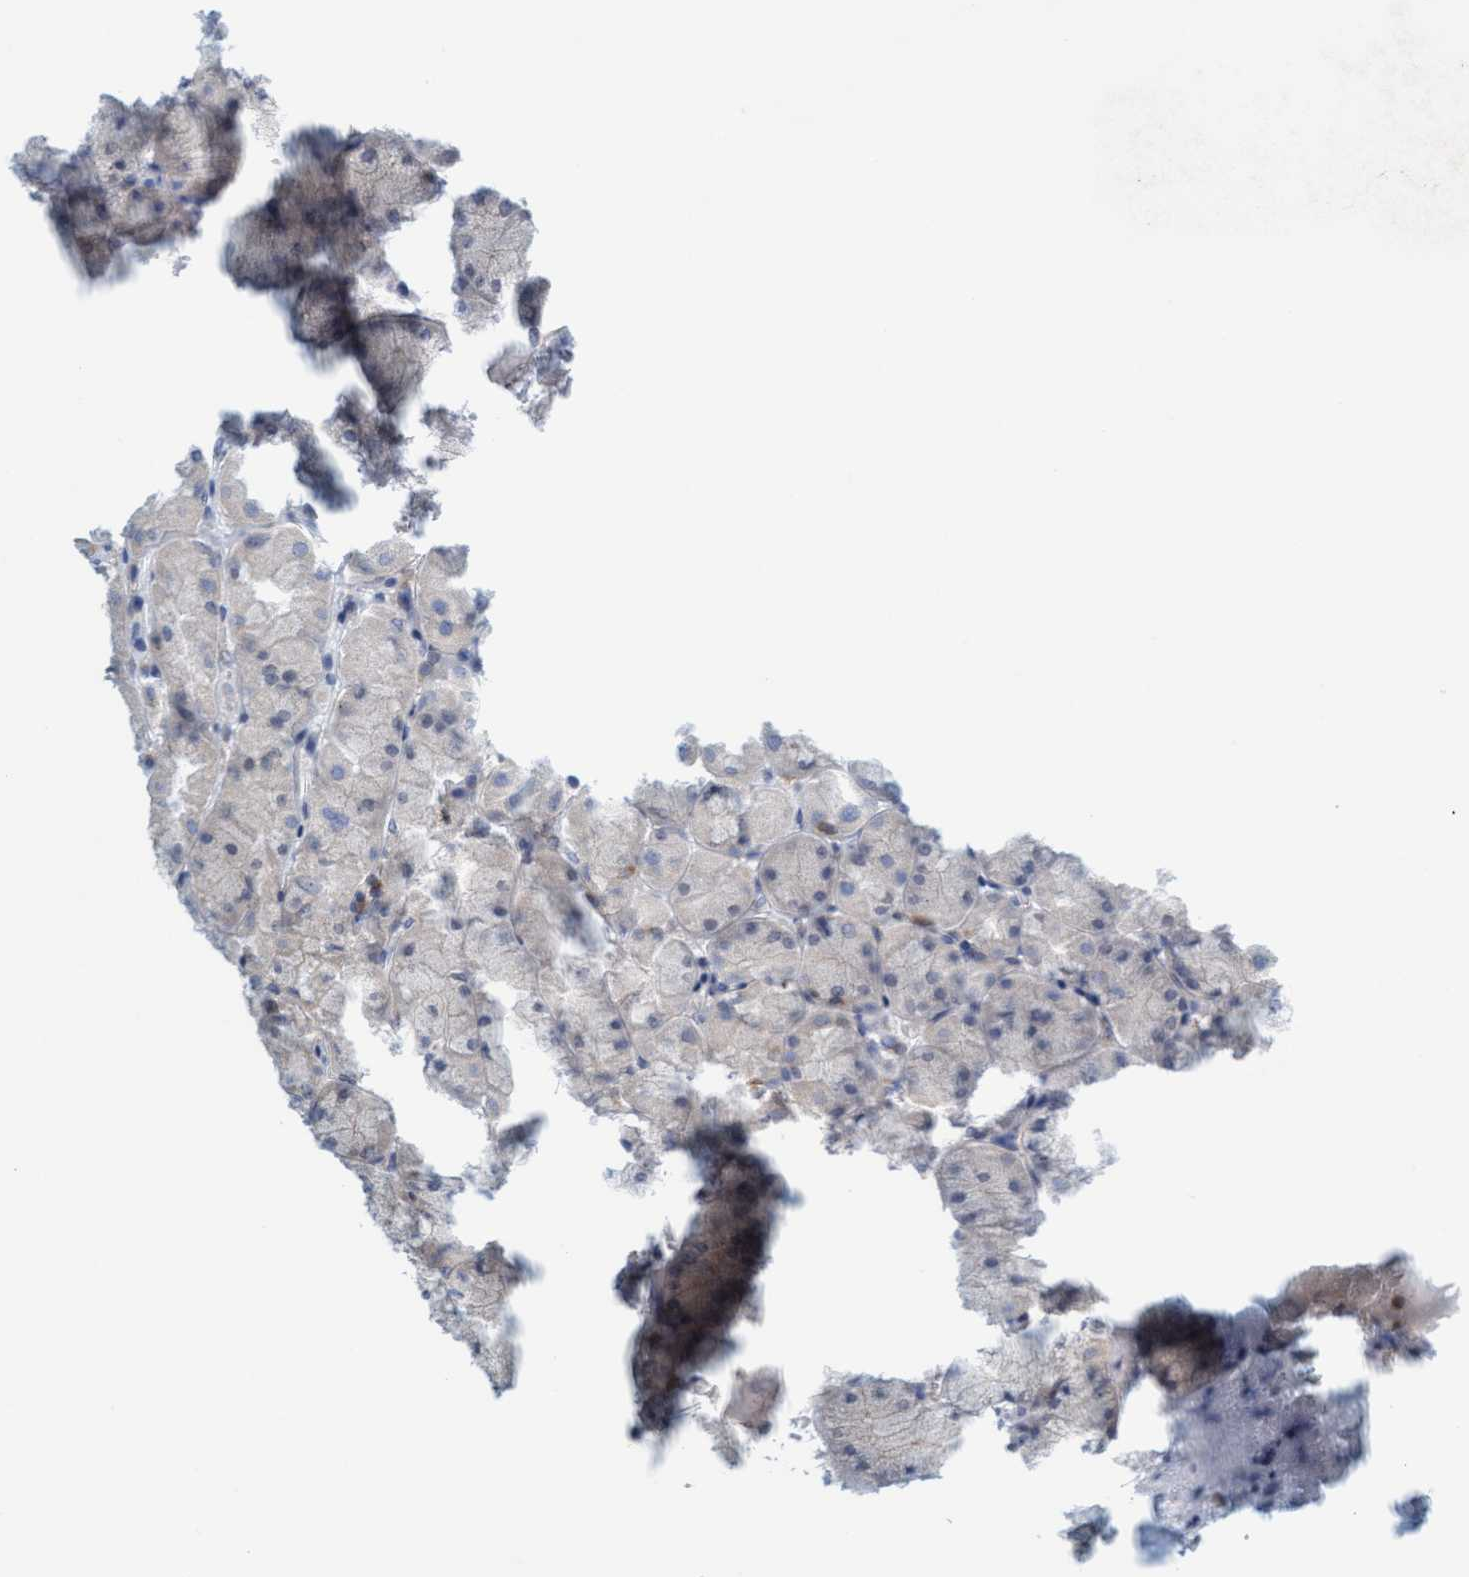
{"staining": {"intensity": "weak", "quantity": "25%-75%", "location": "cytoplasmic/membranous"}, "tissue": "stomach", "cell_type": "Glandular cells", "image_type": "normal", "snomed": [{"axis": "morphology", "description": "Normal tissue, NOS"}, {"axis": "topography", "description": "Stomach, upper"}], "caption": "A histopathology image of stomach stained for a protein displays weak cytoplasmic/membranous brown staining in glandular cells.", "gene": "PRKD2", "patient": {"sex": "female", "age": 56}}